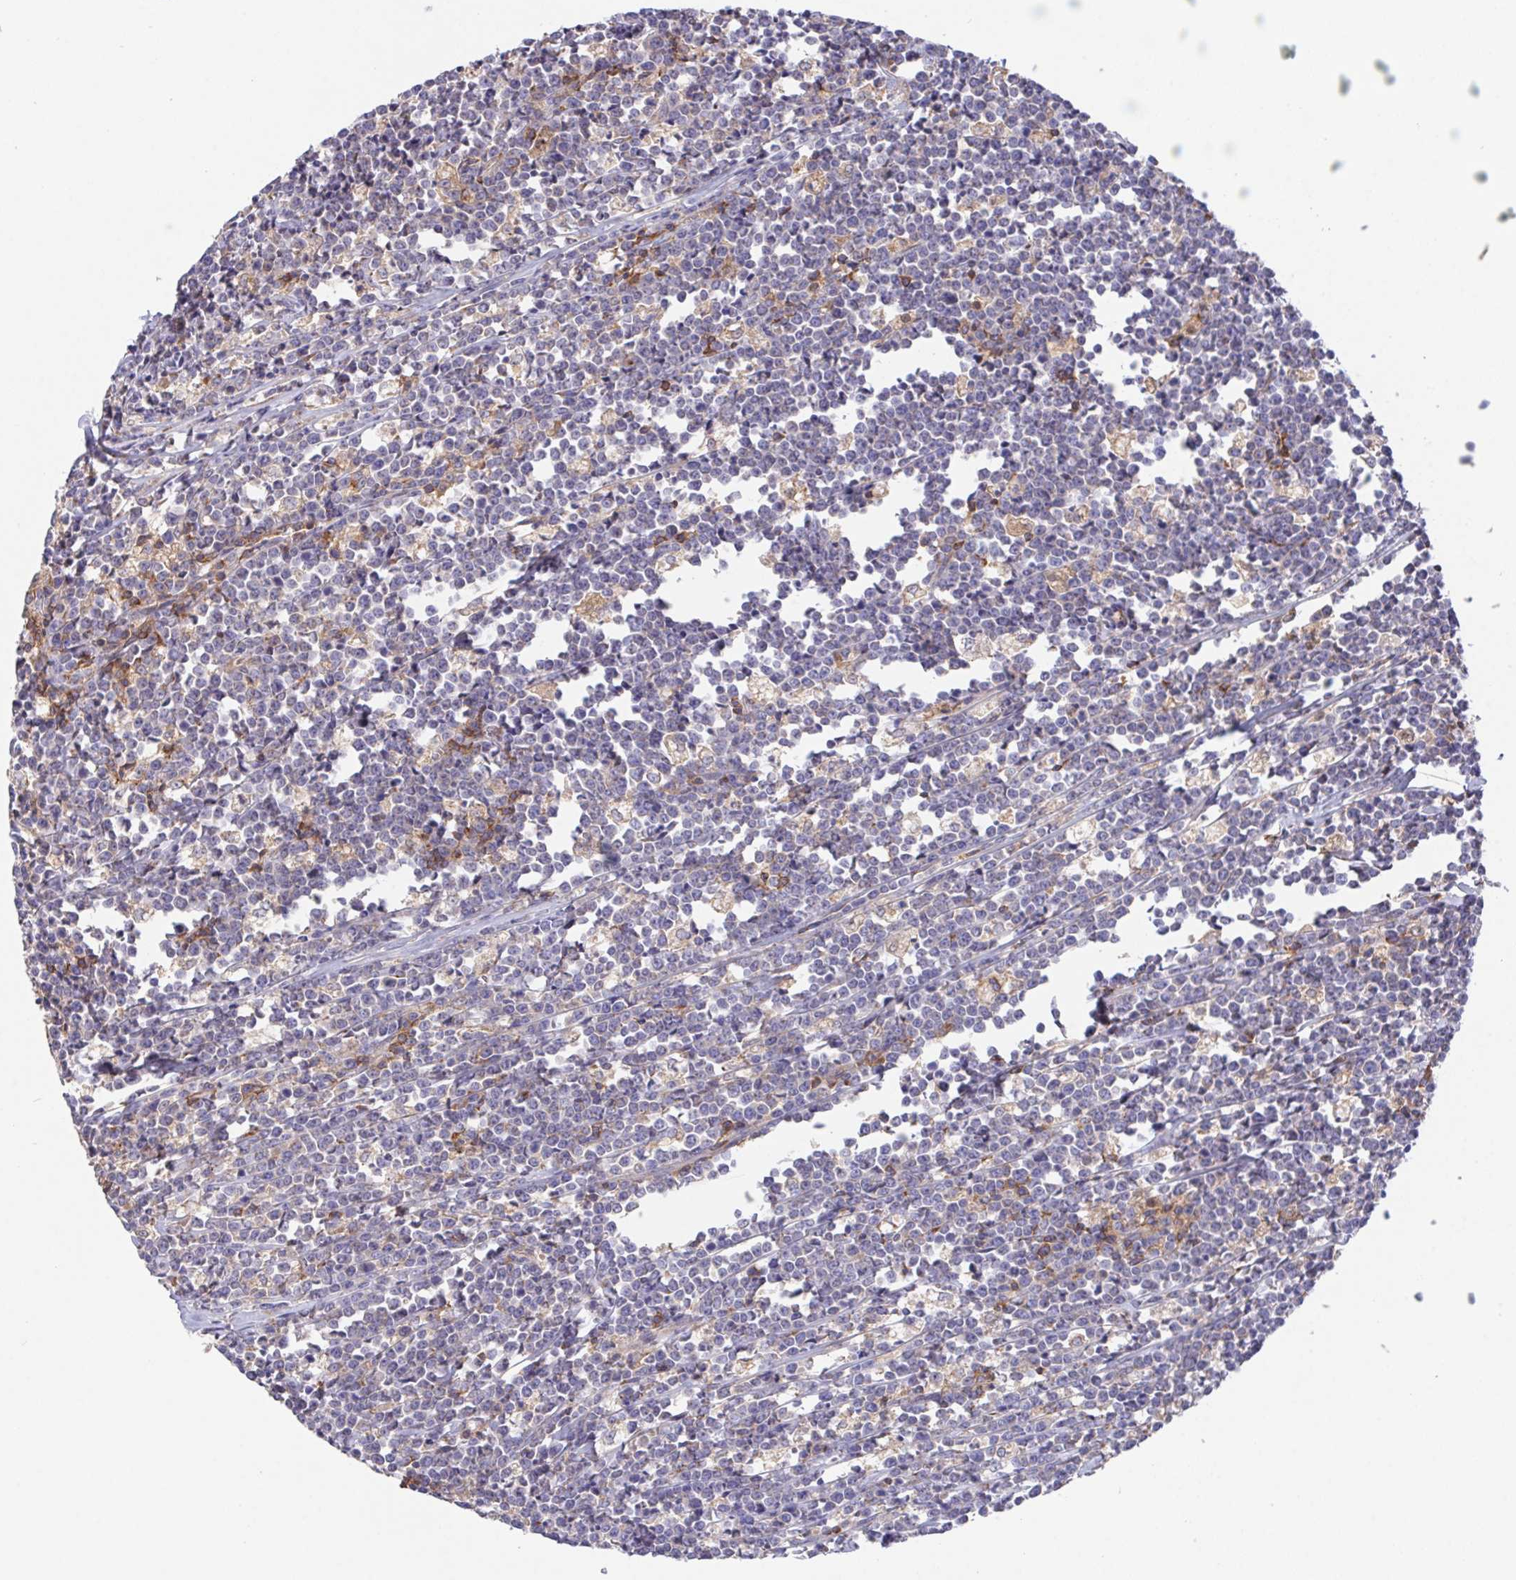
{"staining": {"intensity": "negative", "quantity": "none", "location": "none"}, "tissue": "lymphoma", "cell_type": "Tumor cells", "image_type": "cancer", "snomed": [{"axis": "morphology", "description": "Malignant lymphoma, non-Hodgkin's type, High grade"}, {"axis": "topography", "description": "Small intestine"}], "caption": "This image is of lymphoma stained with IHC to label a protein in brown with the nuclei are counter-stained blue. There is no expression in tumor cells.", "gene": "FAM241A", "patient": {"sex": "female", "age": 56}}